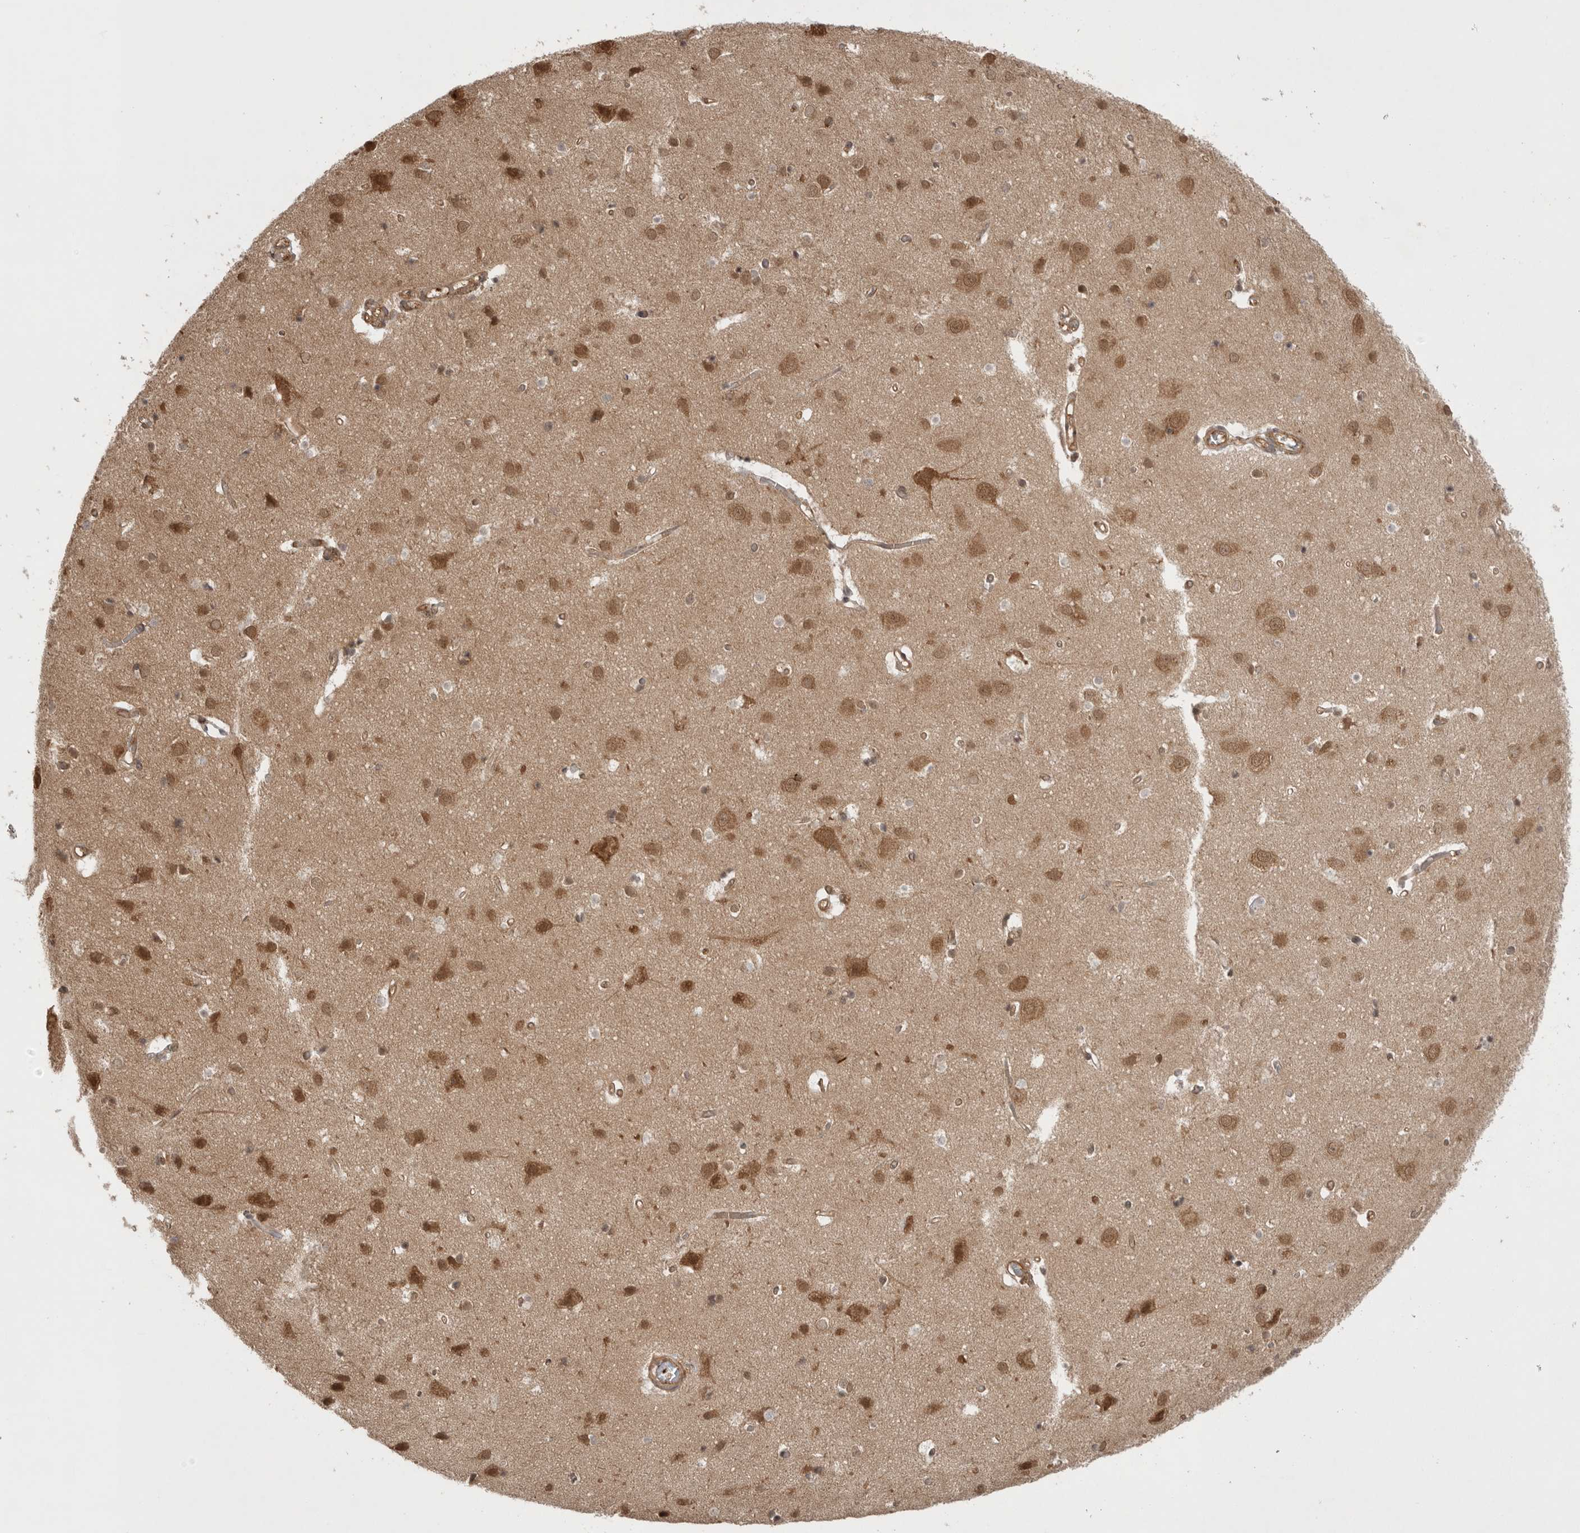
{"staining": {"intensity": "moderate", "quantity": ">75%", "location": "cytoplasmic/membranous"}, "tissue": "cerebral cortex", "cell_type": "Endothelial cells", "image_type": "normal", "snomed": [{"axis": "morphology", "description": "Normal tissue, NOS"}, {"axis": "topography", "description": "Cerebral cortex"}], "caption": "Immunohistochemistry (DAB) staining of benign cerebral cortex reveals moderate cytoplasmic/membranous protein expression in approximately >75% of endothelial cells.", "gene": "VPS50", "patient": {"sex": "male", "age": 54}}